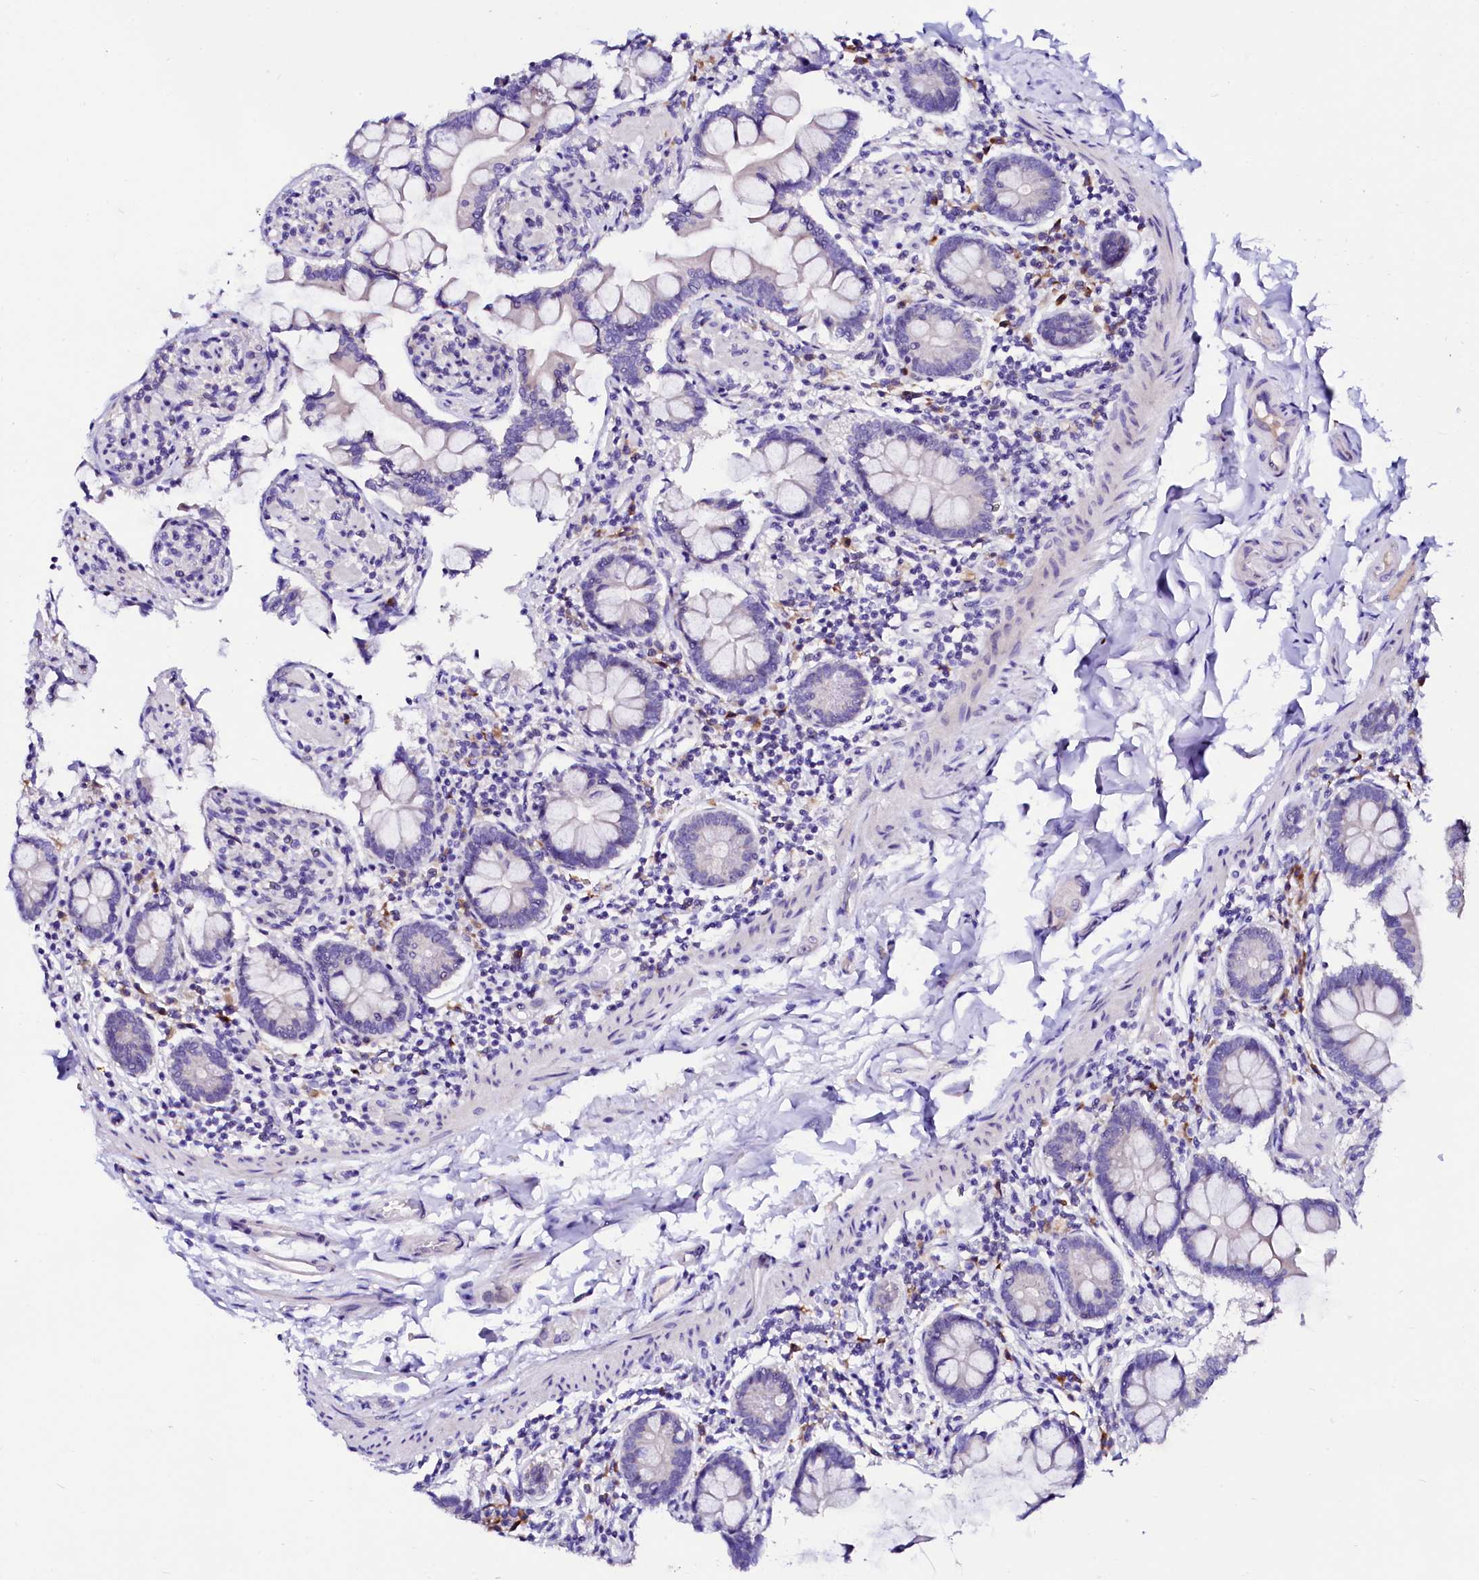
{"staining": {"intensity": "negative", "quantity": "none", "location": "none"}, "tissue": "small intestine", "cell_type": "Glandular cells", "image_type": "normal", "snomed": [{"axis": "morphology", "description": "Normal tissue, NOS"}, {"axis": "topography", "description": "Small intestine"}], "caption": "The micrograph displays no staining of glandular cells in normal small intestine.", "gene": "BTBD16", "patient": {"sex": "male", "age": 41}}